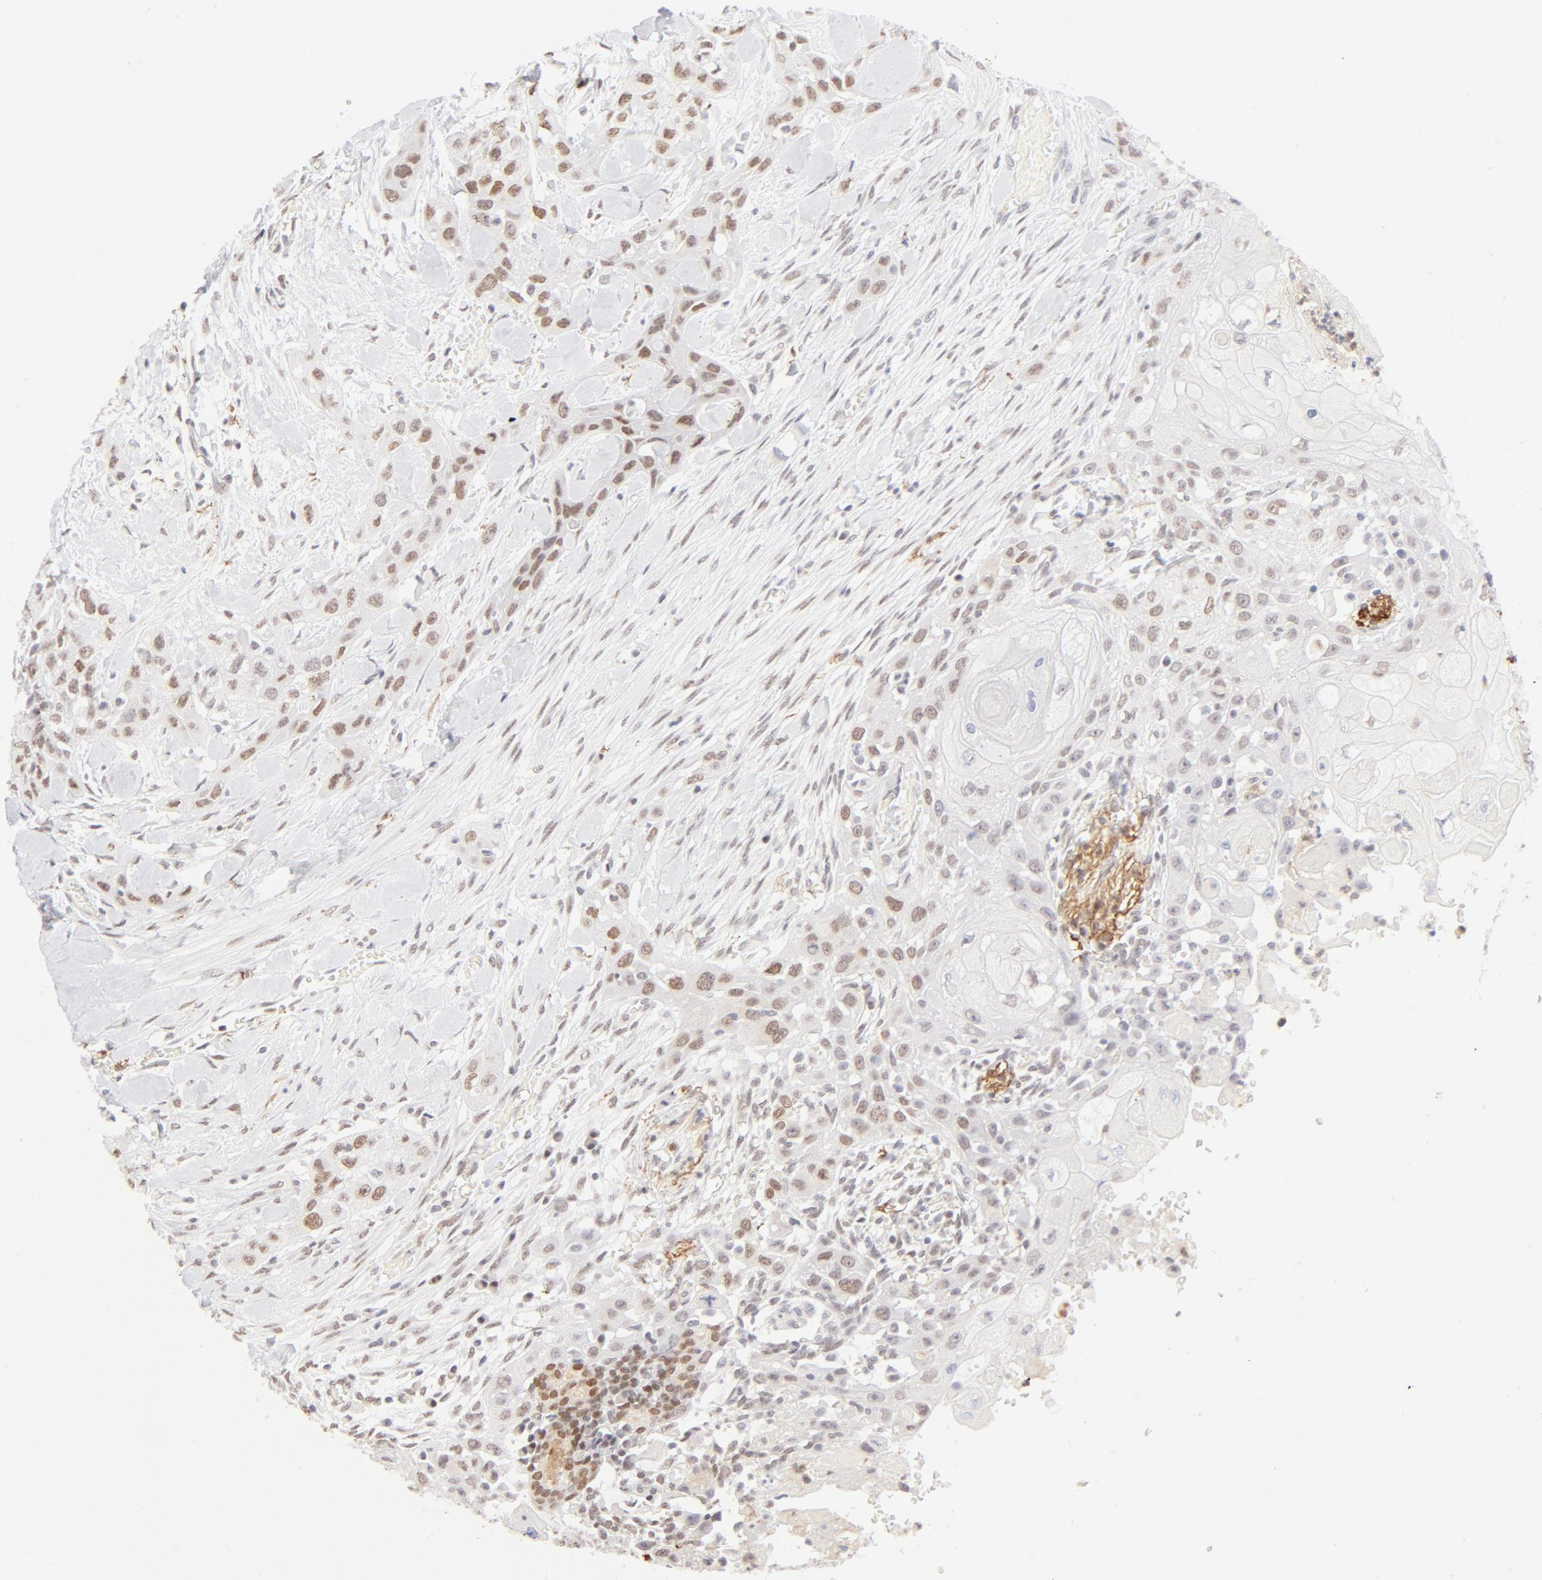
{"staining": {"intensity": "moderate", "quantity": "25%-75%", "location": "nuclear"}, "tissue": "head and neck cancer", "cell_type": "Tumor cells", "image_type": "cancer", "snomed": [{"axis": "morphology", "description": "Neoplasm, malignant, NOS"}, {"axis": "topography", "description": "Salivary gland"}, {"axis": "topography", "description": "Head-Neck"}], "caption": "The micrograph demonstrates staining of head and neck cancer (neoplasm (malignant)), revealing moderate nuclear protein expression (brown color) within tumor cells.", "gene": "PBX1", "patient": {"sex": "male", "age": 43}}